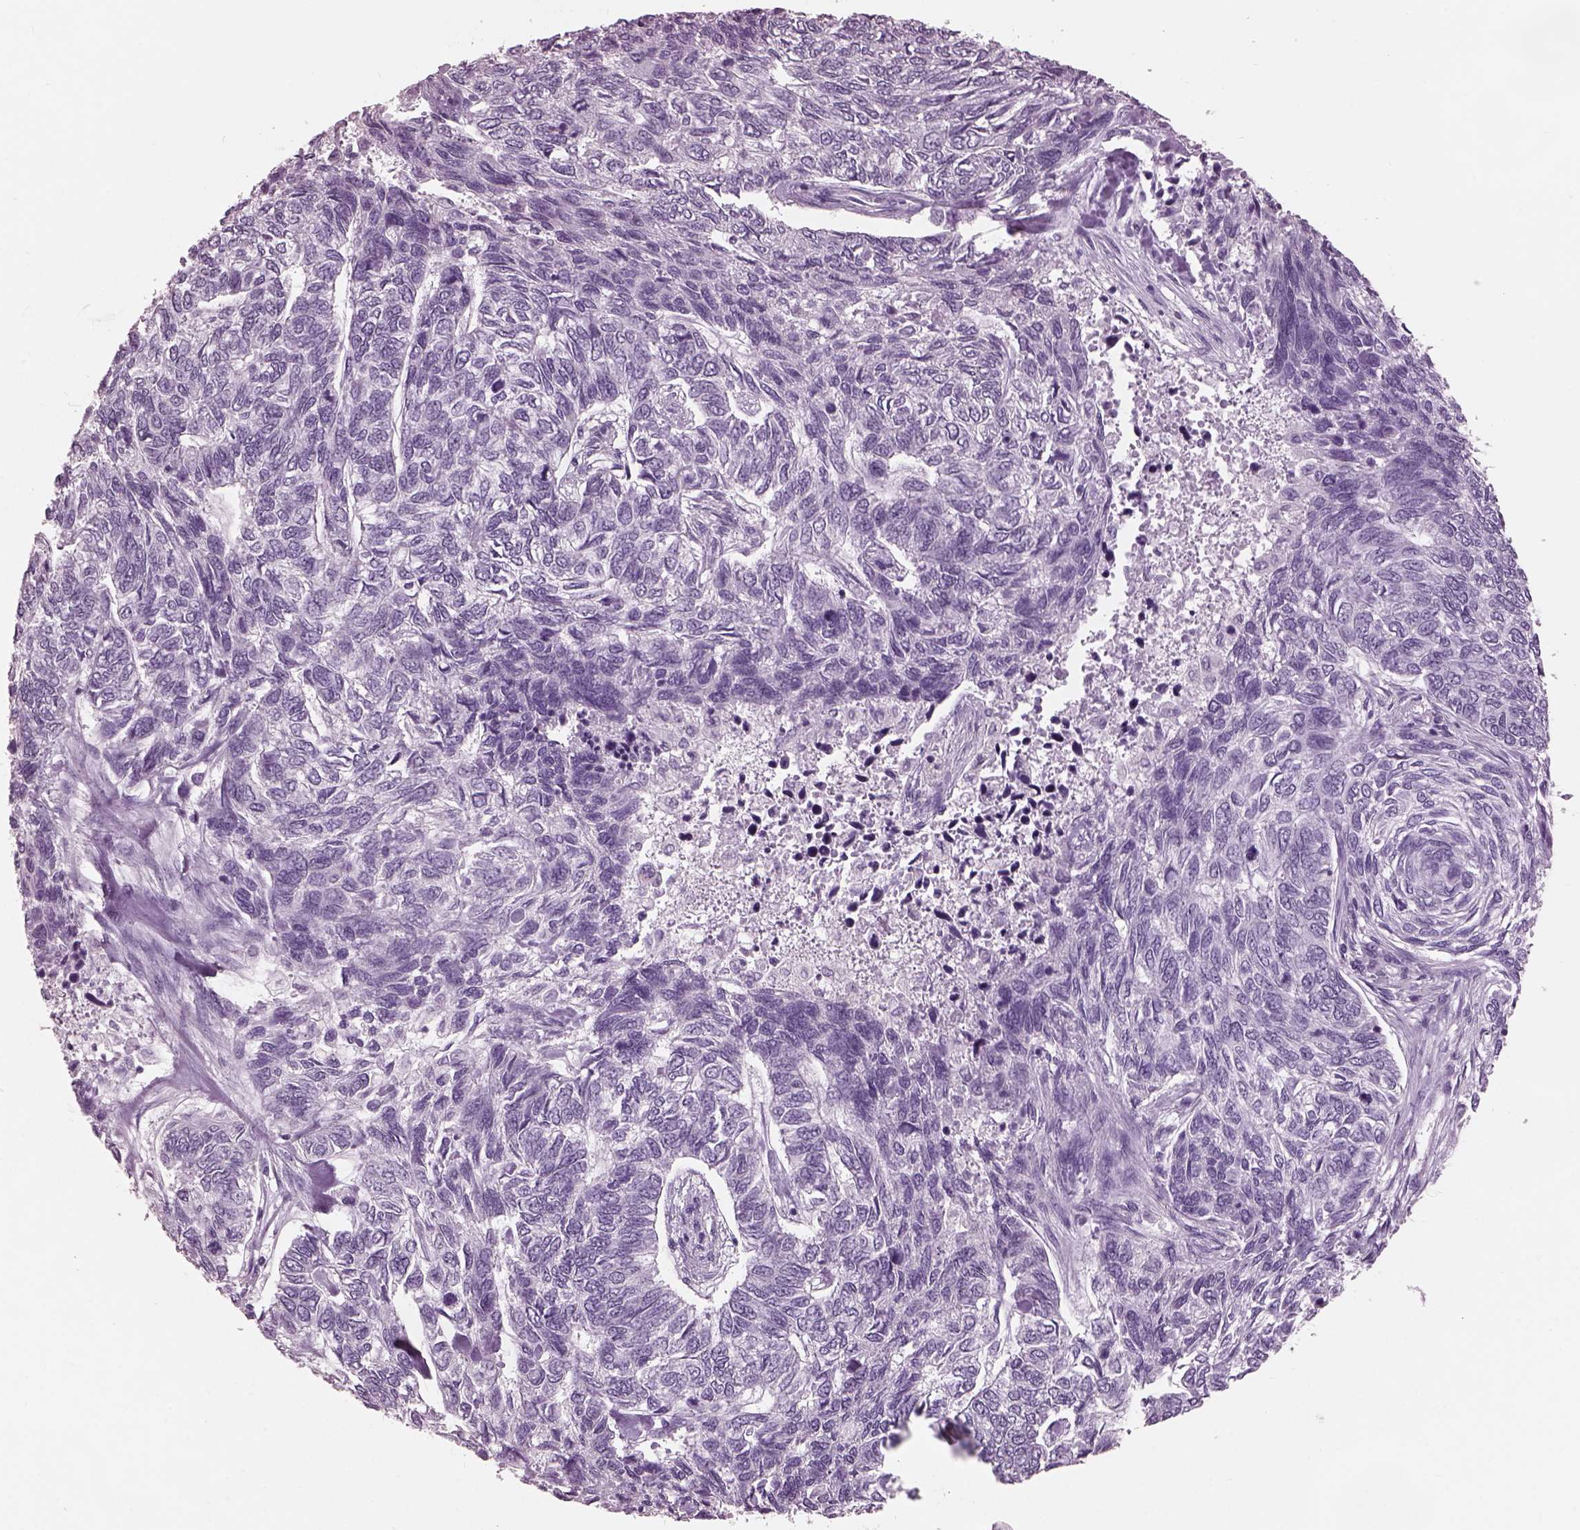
{"staining": {"intensity": "negative", "quantity": "none", "location": "none"}, "tissue": "skin cancer", "cell_type": "Tumor cells", "image_type": "cancer", "snomed": [{"axis": "morphology", "description": "Basal cell carcinoma"}, {"axis": "topography", "description": "Skin"}], "caption": "The immunohistochemistry (IHC) micrograph has no significant staining in tumor cells of skin basal cell carcinoma tissue.", "gene": "PACRG", "patient": {"sex": "female", "age": 65}}